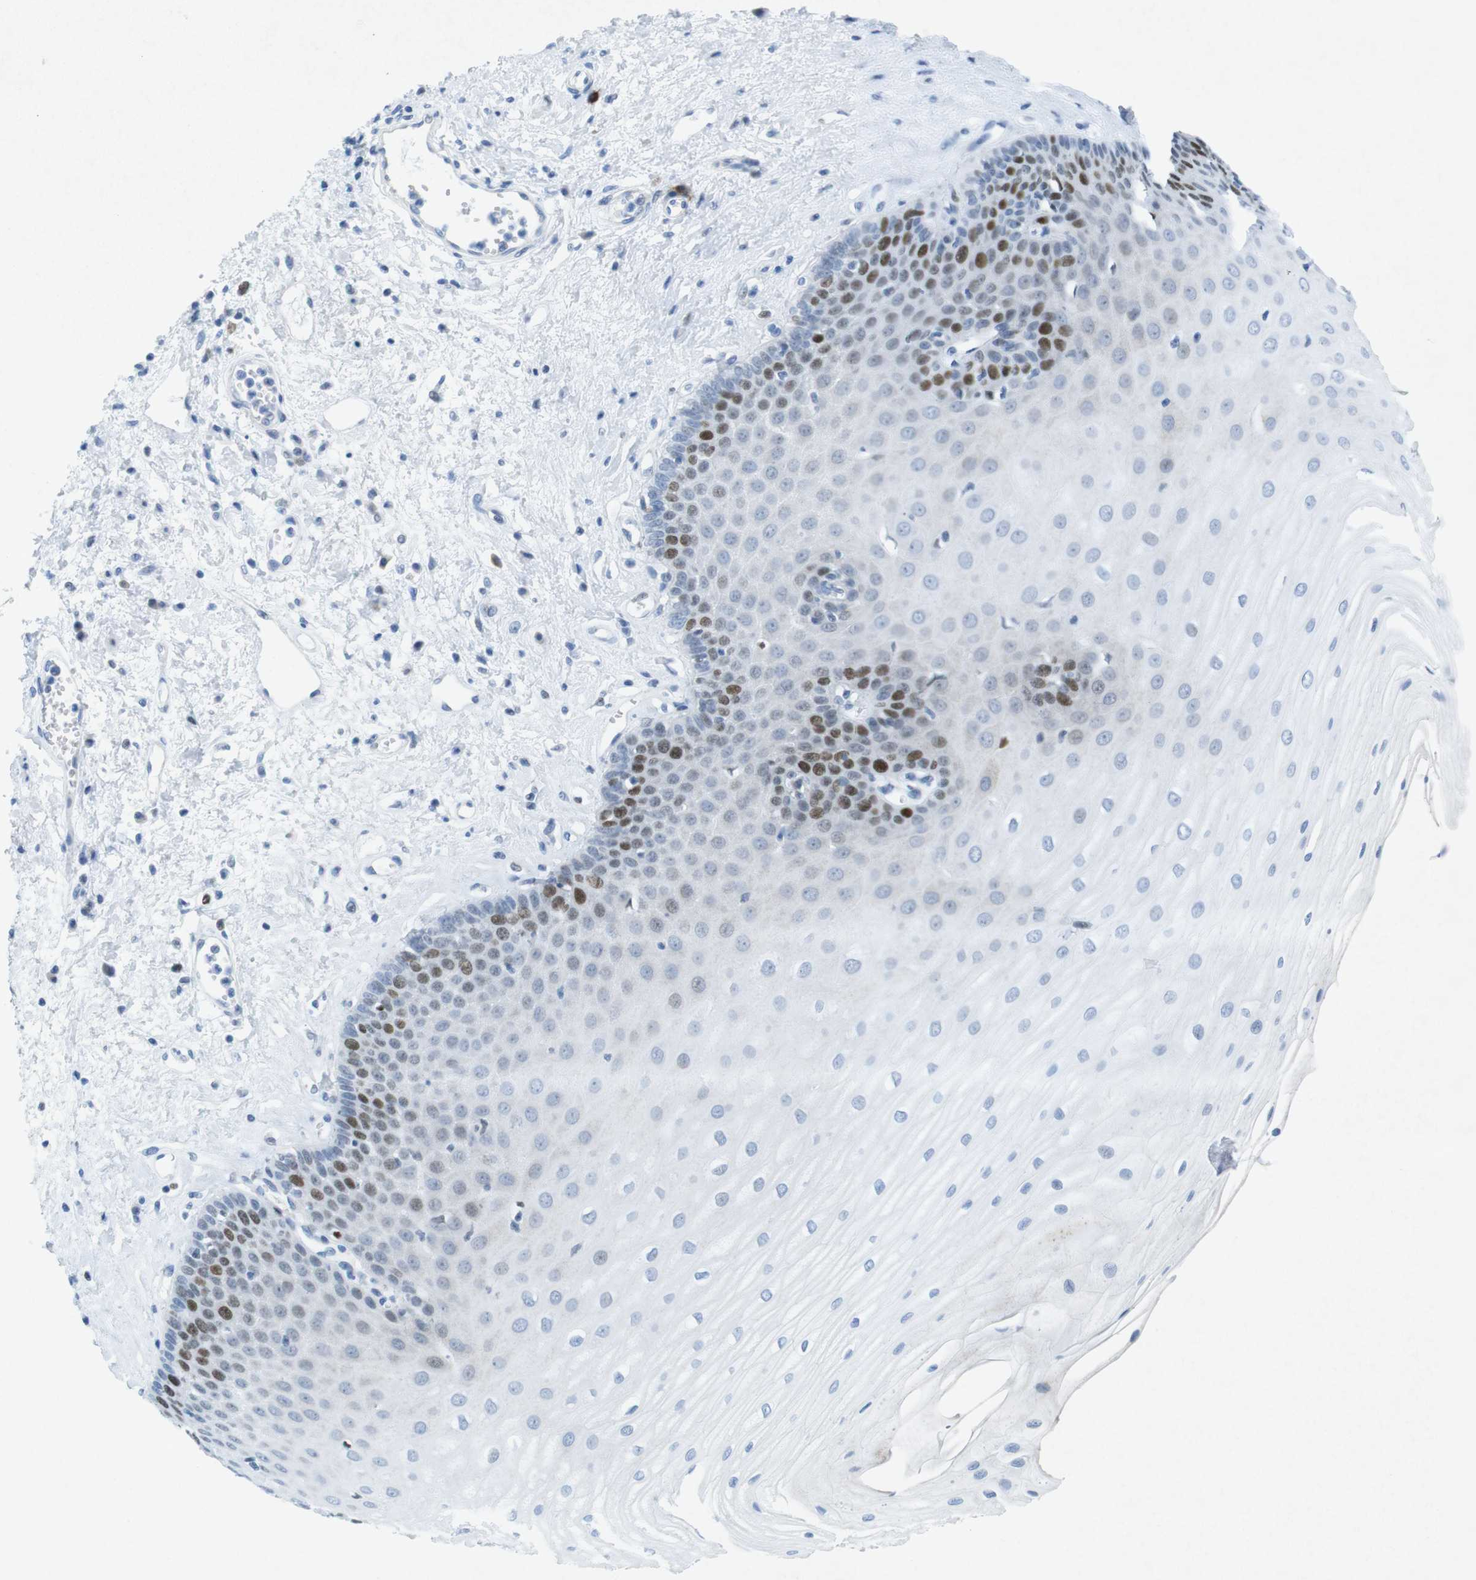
{"staining": {"intensity": "strong", "quantity": "<25%", "location": "nuclear"}, "tissue": "esophagus", "cell_type": "Squamous epithelial cells", "image_type": "normal", "snomed": [{"axis": "morphology", "description": "Normal tissue, NOS"}, {"axis": "morphology", "description": "Squamous cell carcinoma, NOS"}, {"axis": "topography", "description": "Esophagus"}], "caption": "Normal esophagus demonstrates strong nuclear positivity in approximately <25% of squamous epithelial cells The staining was performed using DAB, with brown indicating positive protein expression. Nuclei are stained blue with hematoxylin..", "gene": "CHAF1A", "patient": {"sex": "male", "age": 65}}